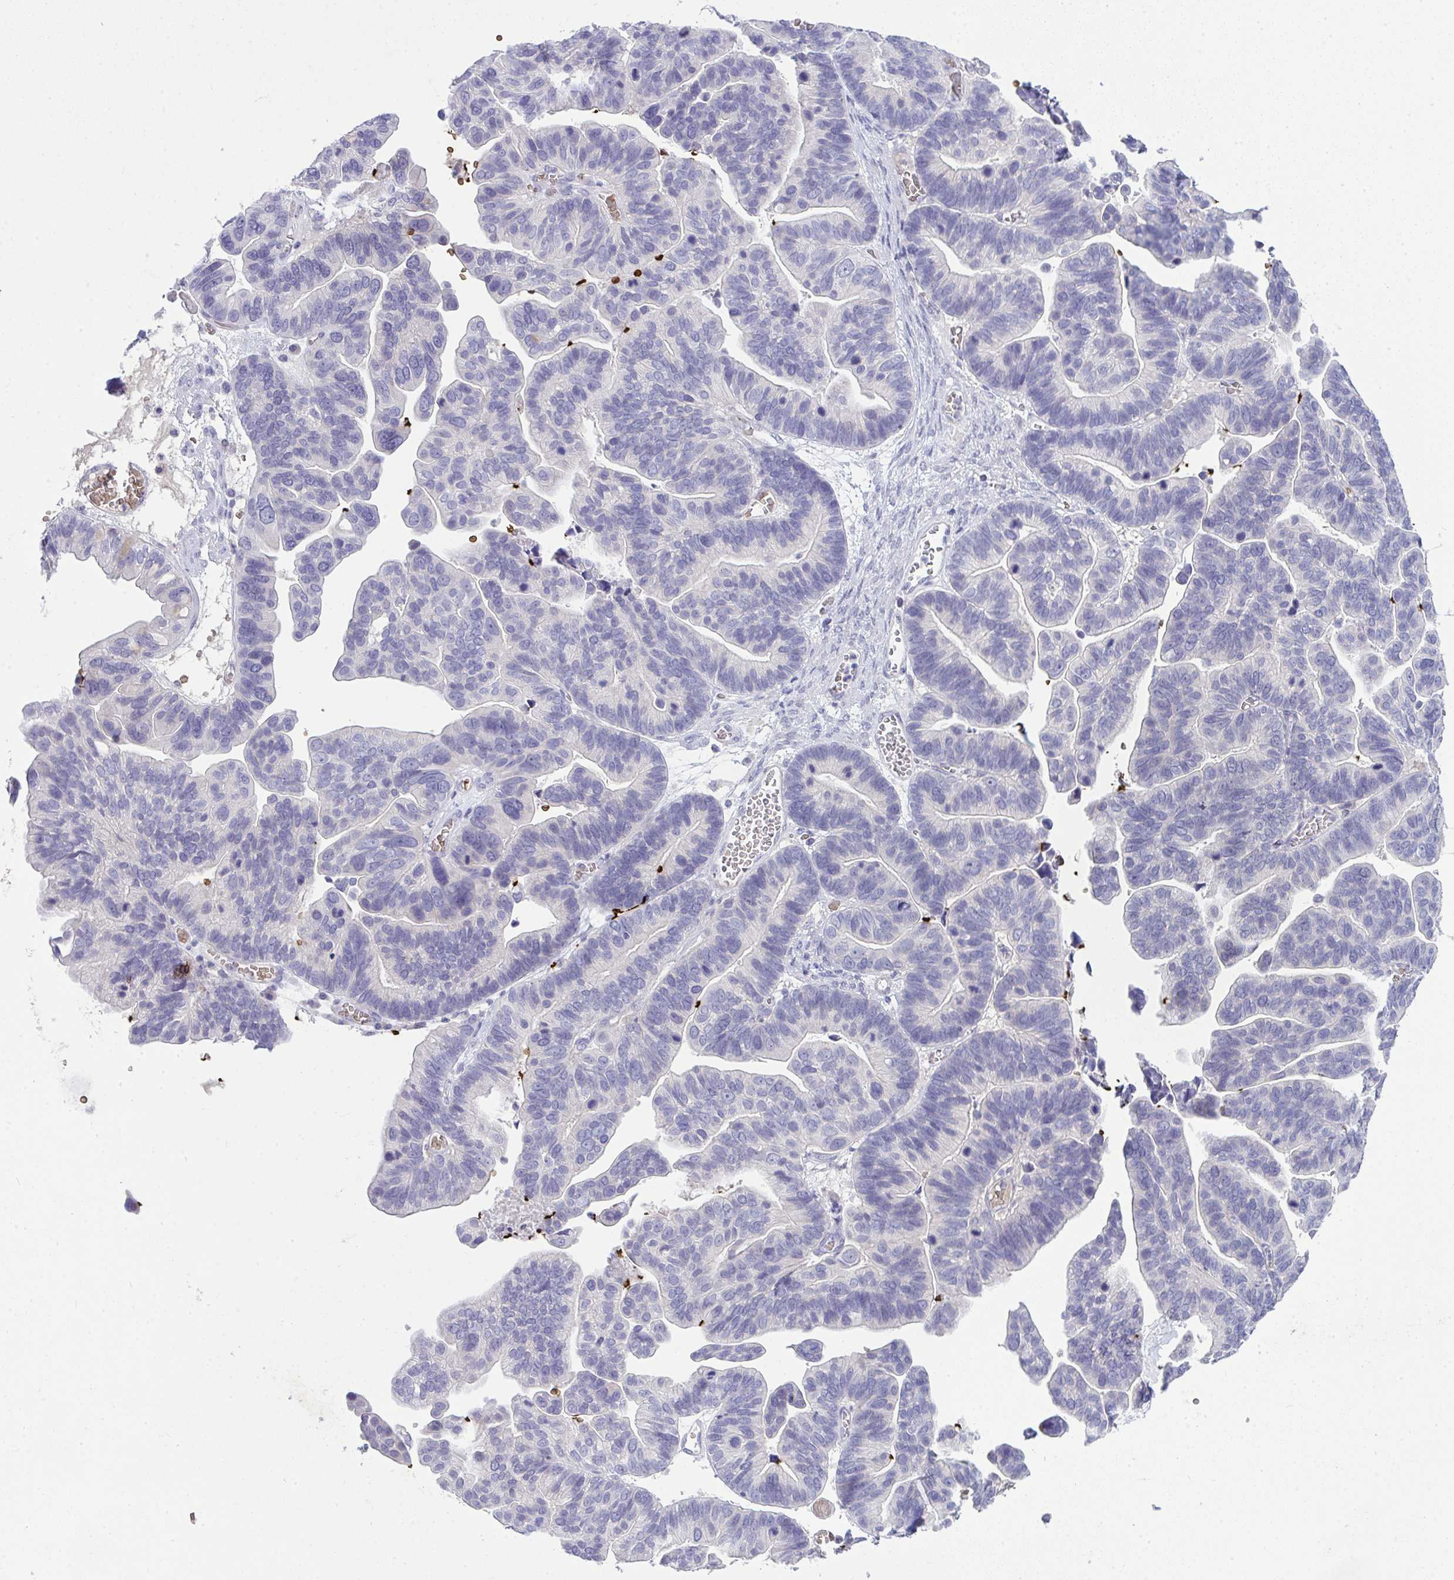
{"staining": {"intensity": "negative", "quantity": "none", "location": "none"}, "tissue": "ovarian cancer", "cell_type": "Tumor cells", "image_type": "cancer", "snomed": [{"axis": "morphology", "description": "Cystadenocarcinoma, serous, NOS"}, {"axis": "topography", "description": "Ovary"}], "caption": "Human serous cystadenocarcinoma (ovarian) stained for a protein using immunohistochemistry (IHC) shows no positivity in tumor cells.", "gene": "SPTB", "patient": {"sex": "female", "age": 56}}